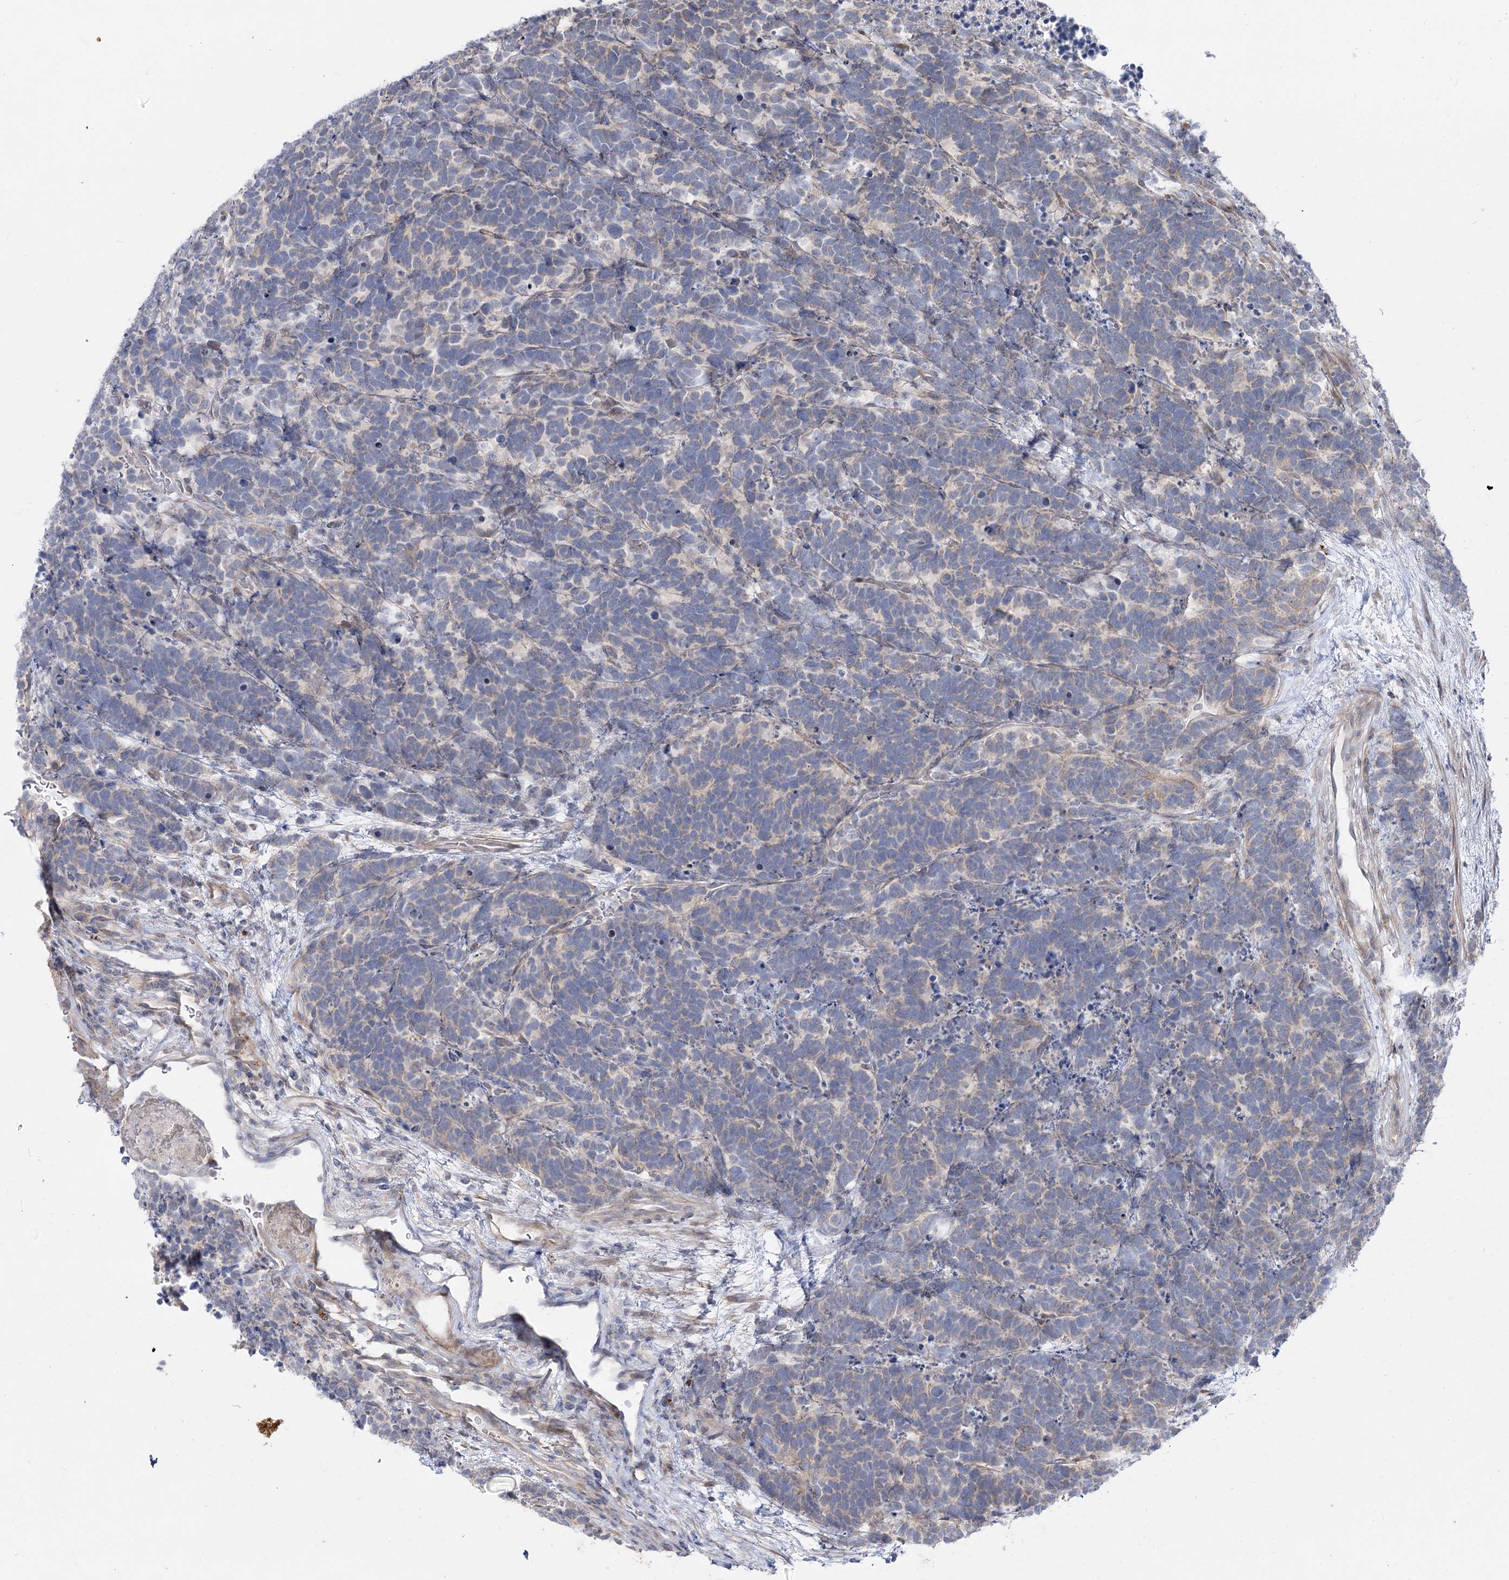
{"staining": {"intensity": "negative", "quantity": "none", "location": "none"}, "tissue": "carcinoid", "cell_type": "Tumor cells", "image_type": "cancer", "snomed": [{"axis": "morphology", "description": "Carcinoma, NOS"}, {"axis": "morphology", "description": "Carcinoid, malignant, NOS"}, {"axis": "topography", "description": "Urinary bladder"}], "caption": "There is no significant staining in tumor cells of carcinoma.", "gene": "SH3BP5L", "patient": {"sex": "male", "age": 57}}